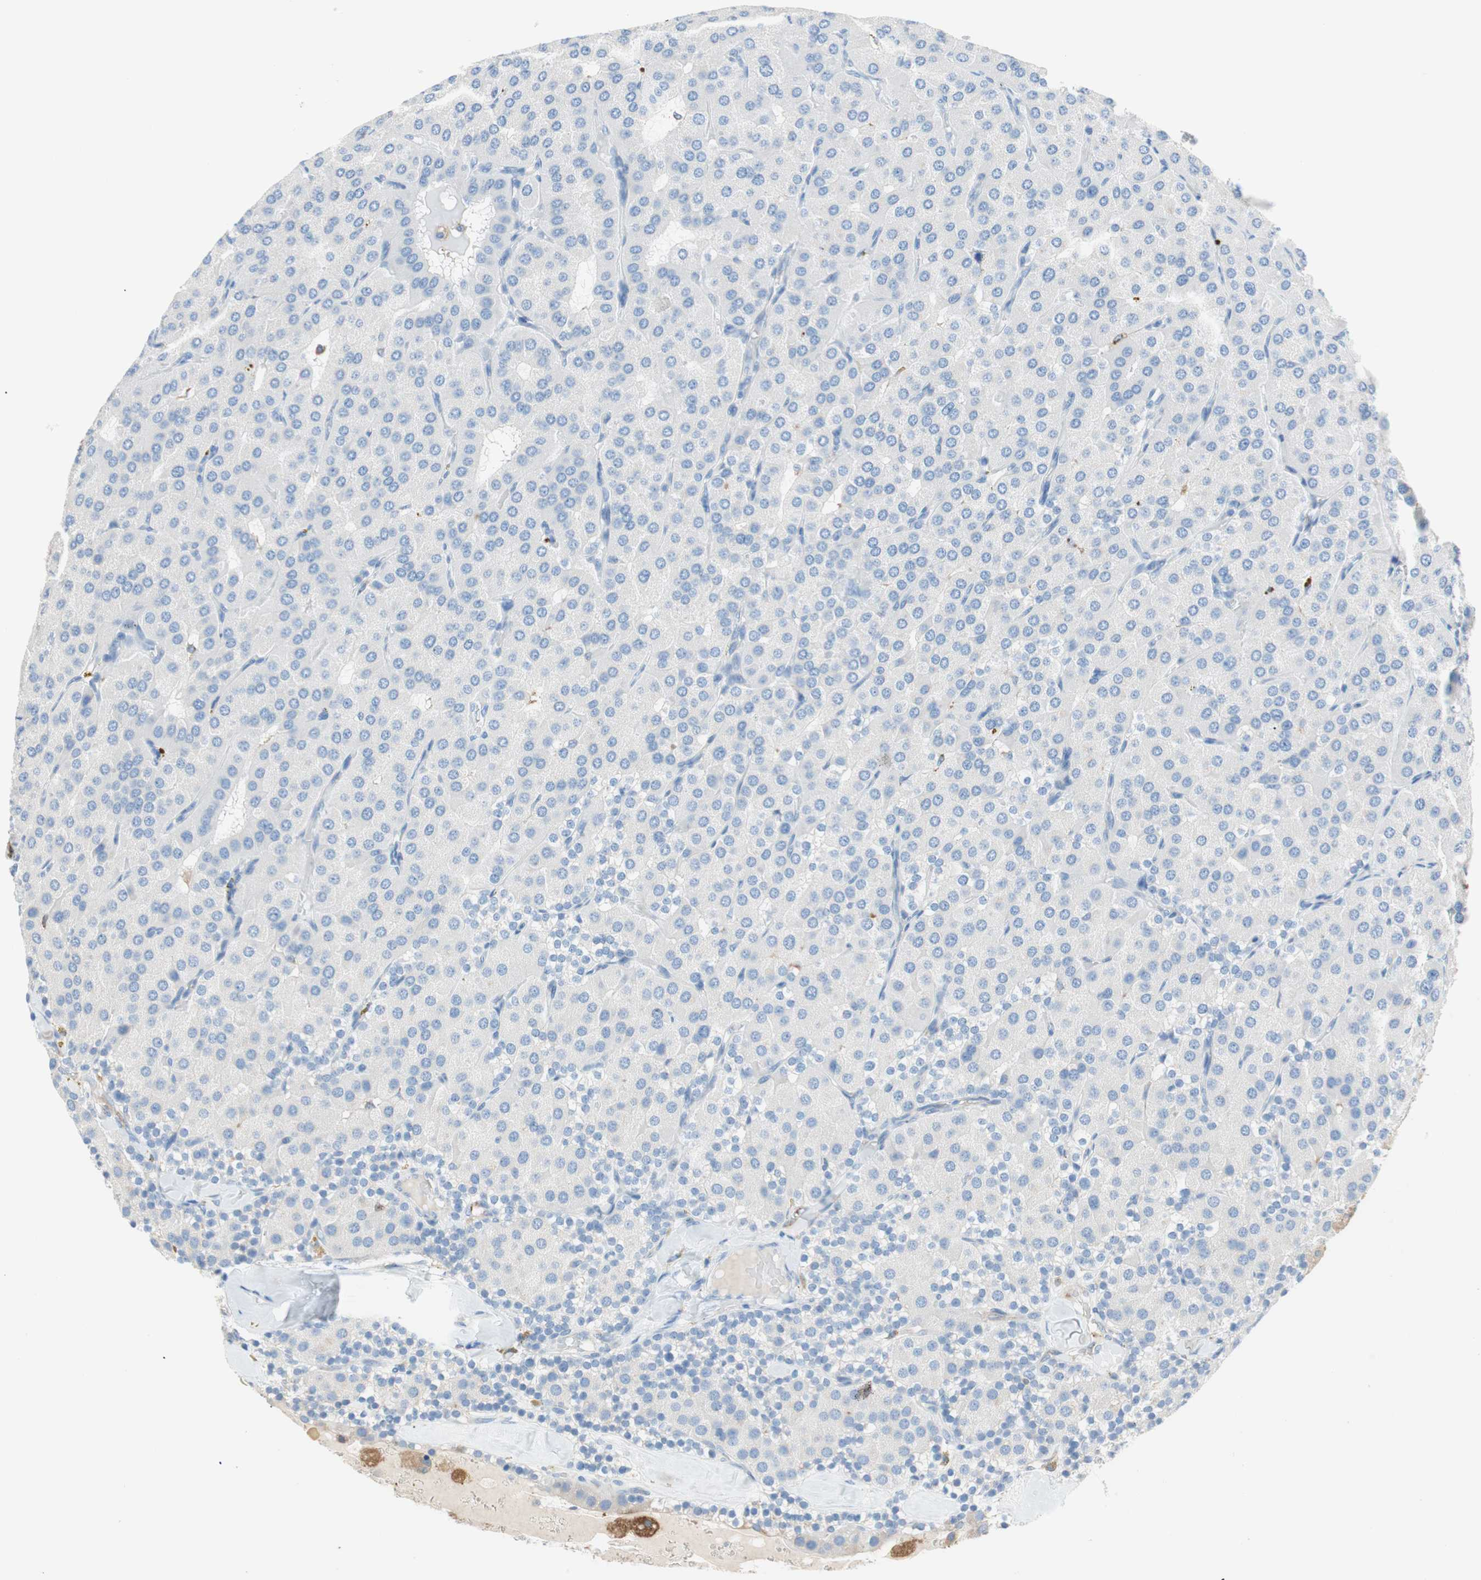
{"staining": {"intensity": "negative", "quantity": "none", "location": "none"}, "tissue": "parathyroid gland", "cell_type": "Glandular cells", "image_type": "normal", "snomed": [{"axis": "morphology", "description": "Normal tissue, NOS"}, {"axis": "morphology", "description": "Adenoma, NOS"}, {"axis": "topography", "description": "Parathyroid gland"}], "caption": "The micrograph demonstrates no staining of glandular cells in benign parathyroid gland.", "gene": "GLUL", "patient": {"sex": "female", "age": 86}}